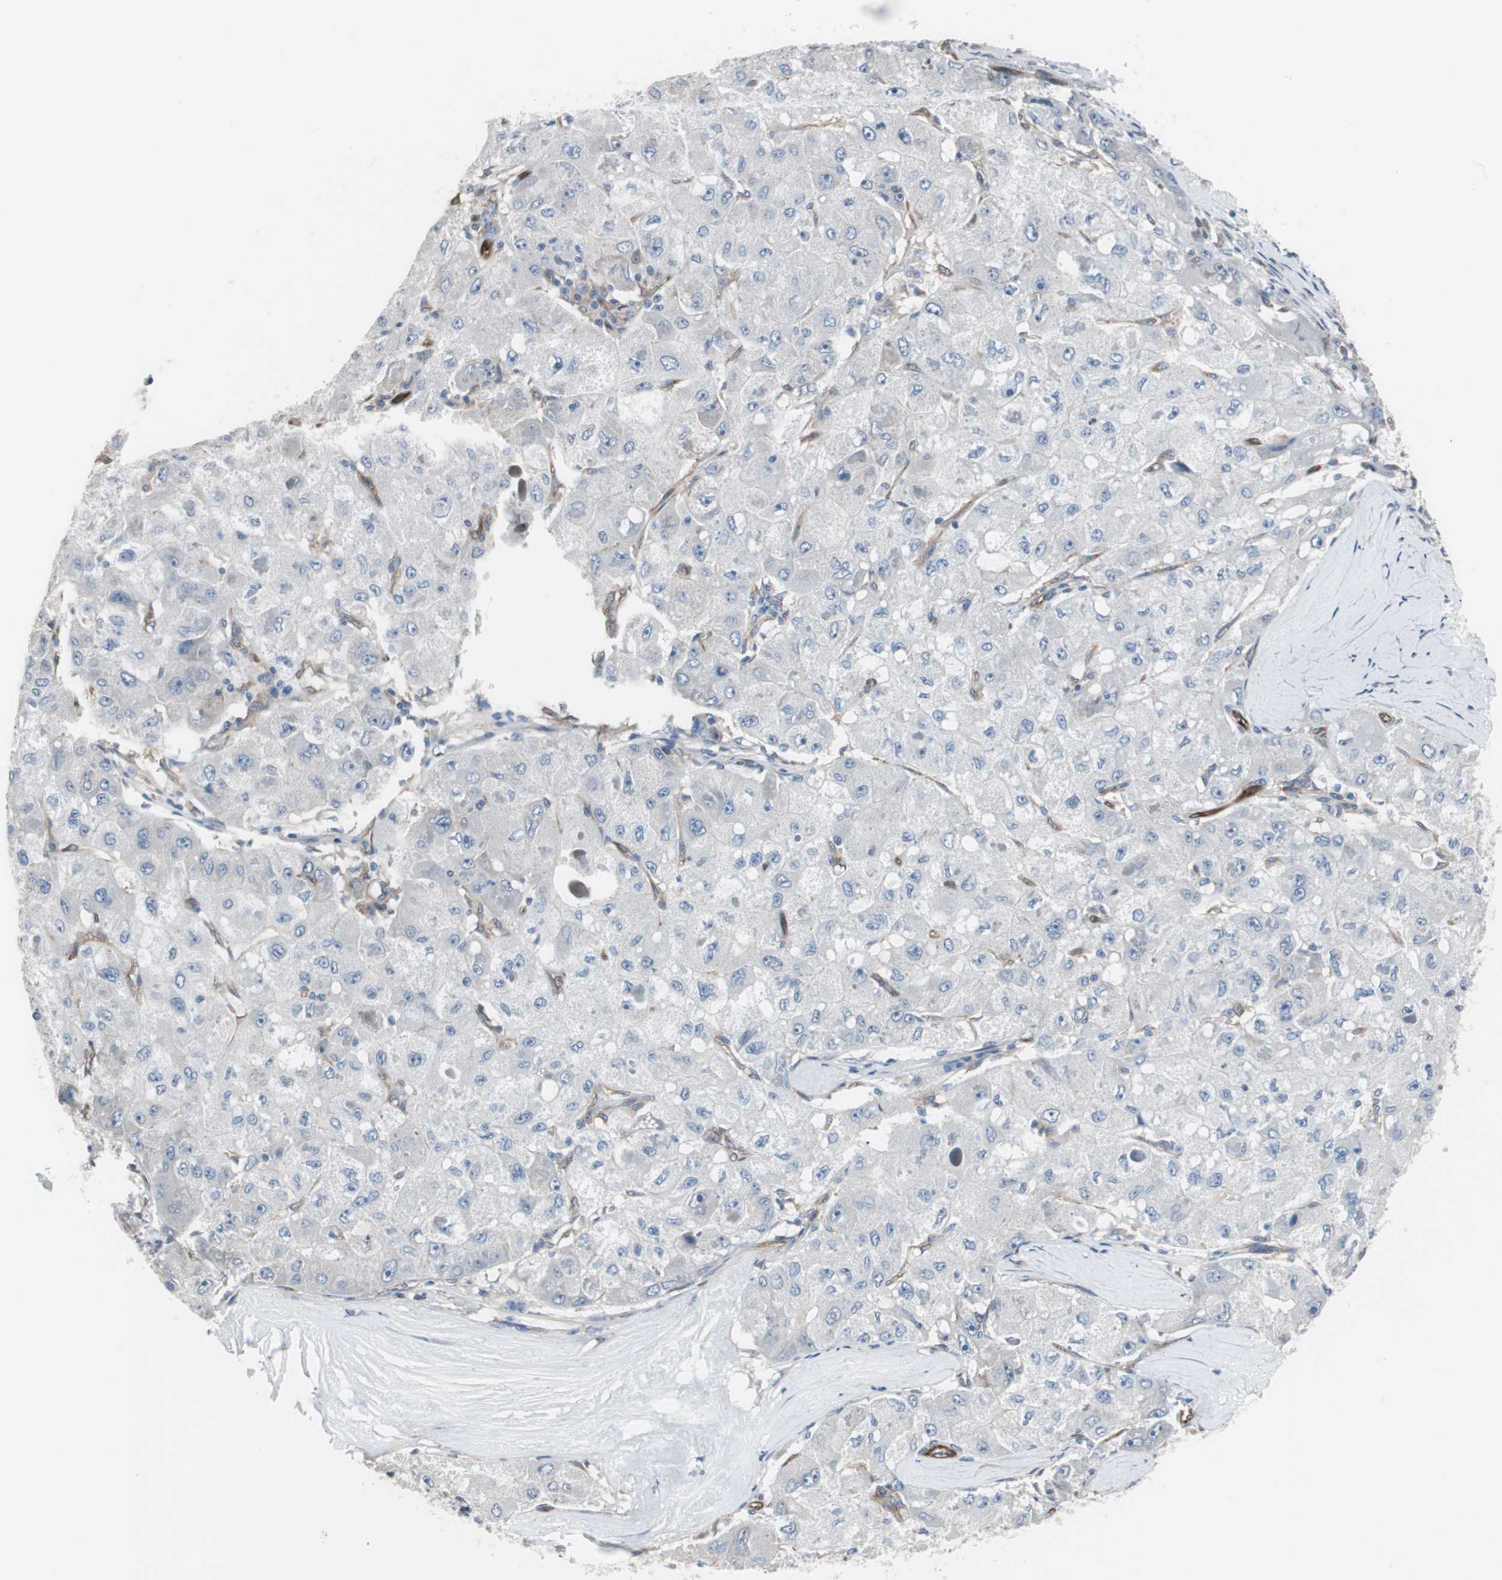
{"staining": {"intensity": "negative", "quantity": "none", "location": "none"}, "tissue": "liver cancer", "cell_type": "Tumor cells", "image_type": "cancer", "snomed": [{"axis": "morphology", "description": "Carcinoma, Hepatocellular, NOS"}, {"axis": "topography", "description": "Liver"}], "caption": "DAB (3,3'-diaminobenzidine) immunohistochemical staining of hepatocellular carcinoma (liver) shows no significant positivity in tumor cells.", "gene": "SWAP70", "patient": {"sex": "male", "age": 80}}